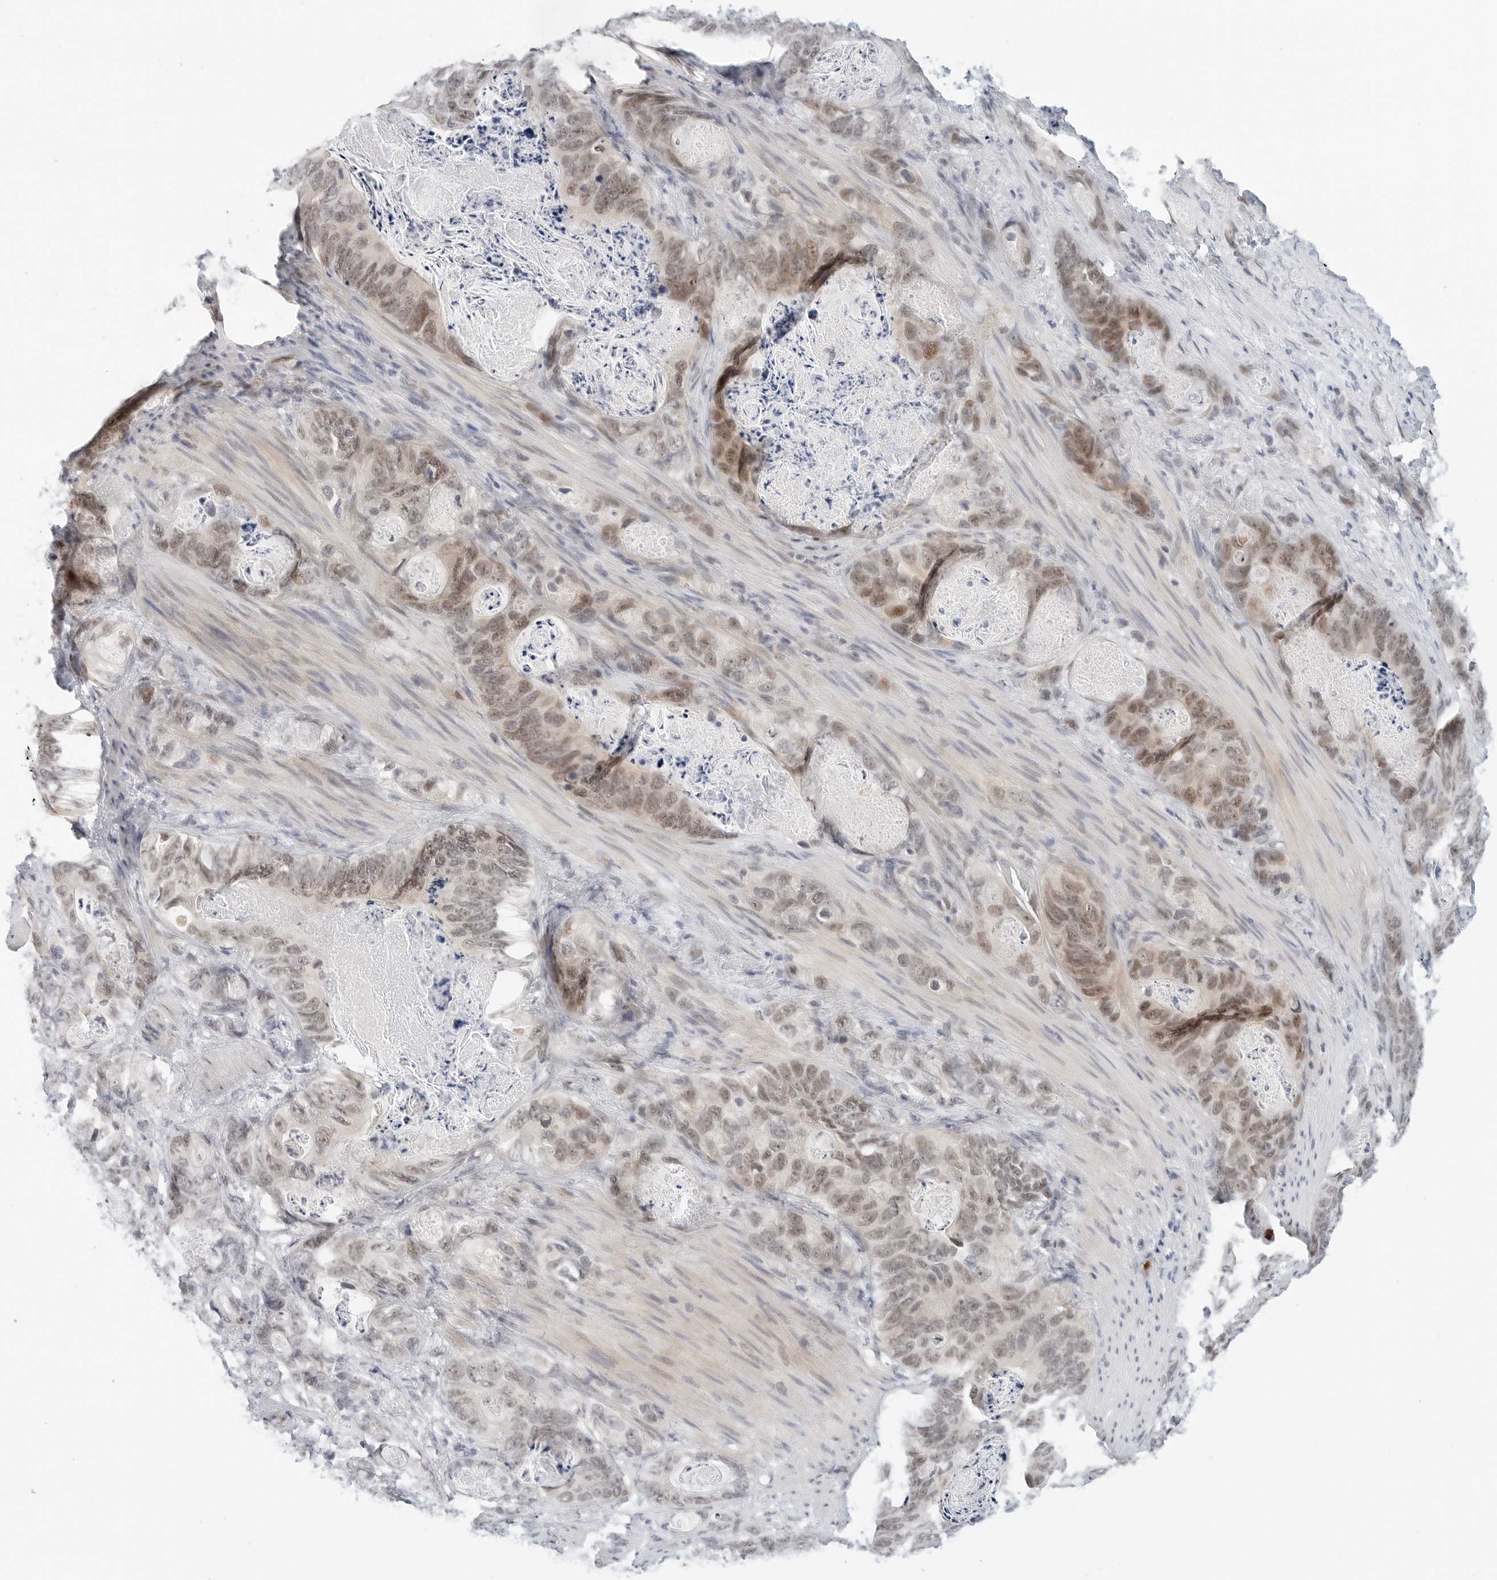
{"staining": {"intensity": "moderate", "quantity": "25%-75%", "location": "nuclear"}, "tissue": "stomach cancer", "cell_type": "Tumor cells", "image_type": "cancer", "snomed": [{"axis": "morphology", "description": "Normal tissue, NOS"}, {"axis": "morphology", "description": "Adenocarcinoma, NOS"}, {"axis": "topography", "description": "Stomach"}], "caption": "IHC (DAB (3,3'-diaminobenzidine)) staining of human stomach cancer reveals moderate nuclear protein expression in about 25%-75% of tumor cells.", "gene": "TSEN2", "patient": {"sex": "female", "age": 89}}